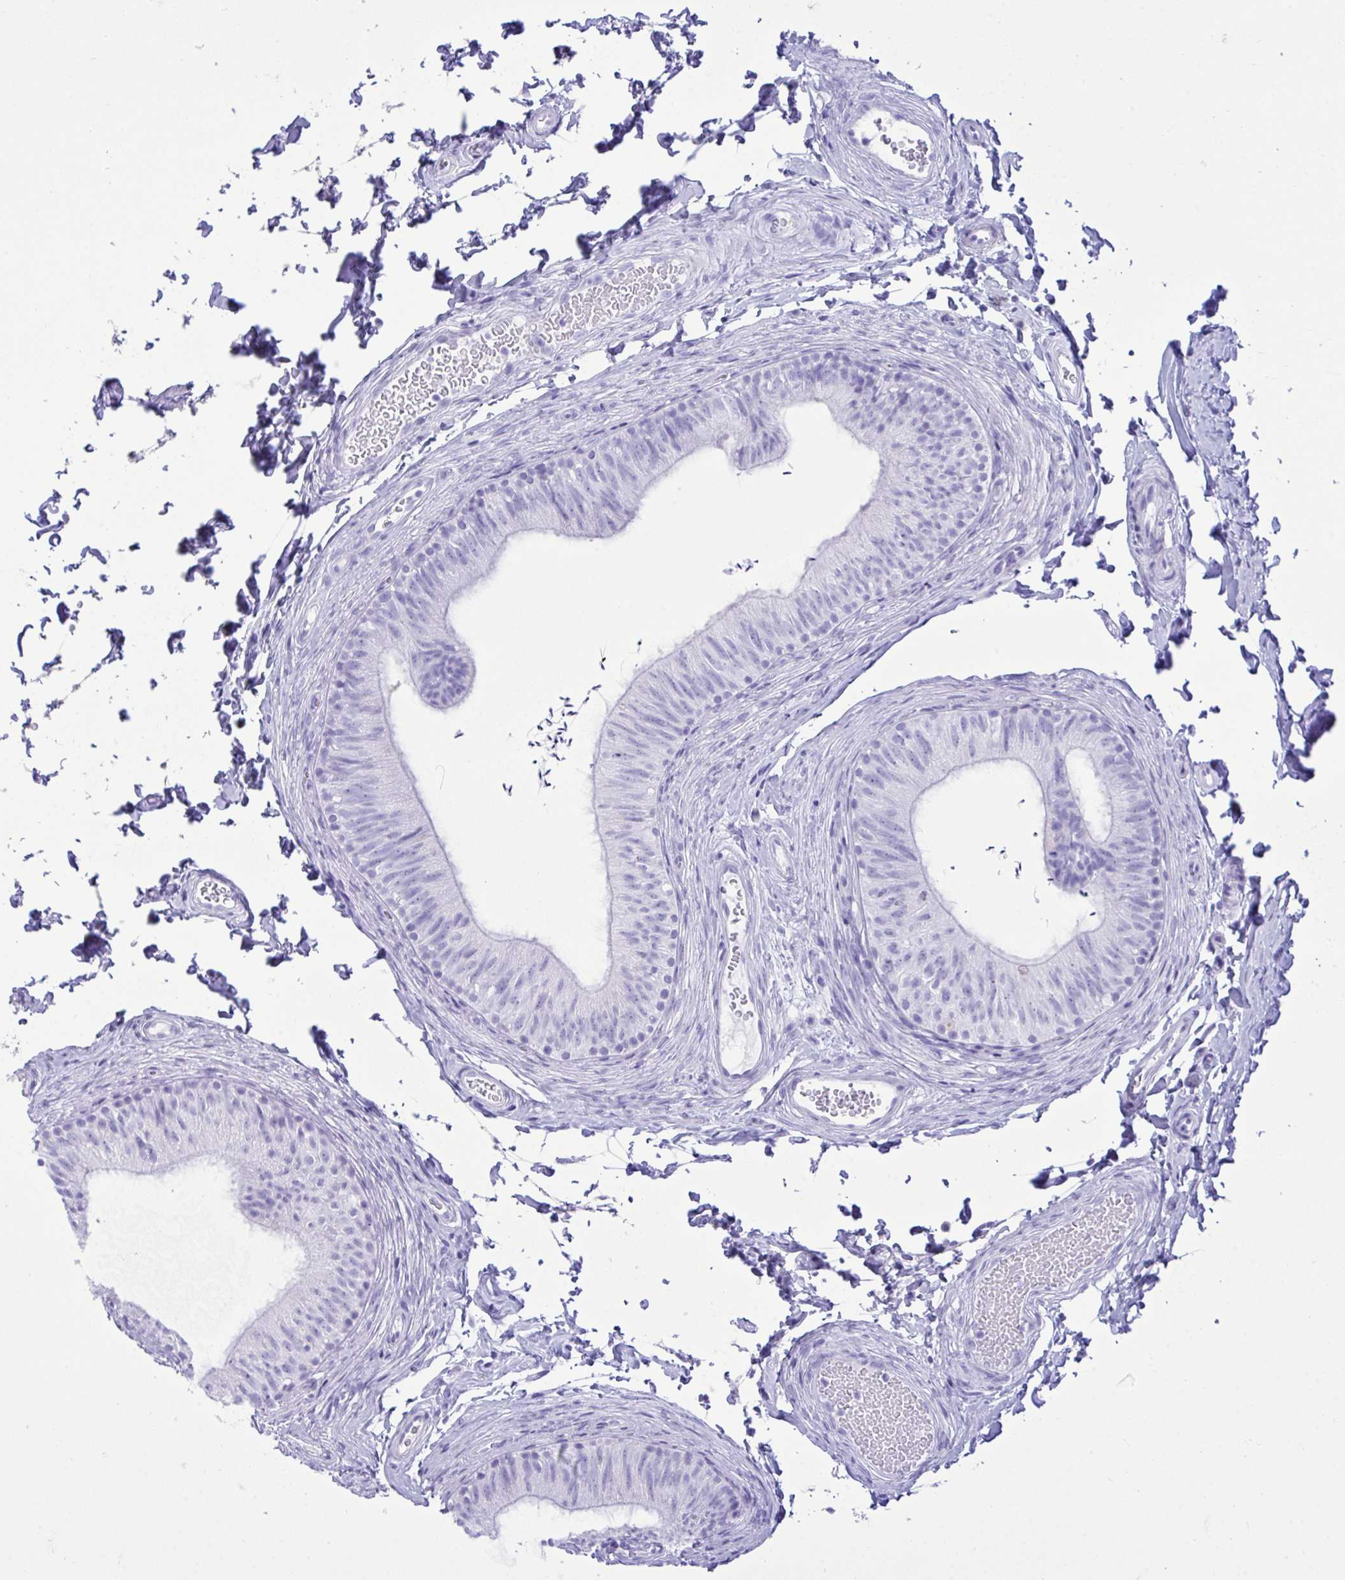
{"staining": {"intensity": "negative", "quantity": "none", "location": "none"}, "tissue": "epididymis", "cell_type": "Glandular cells", "image_type": "normal", "snomed": [{"axis": "morphology", "description": "Normal tissue, NOS"}, {"axis": "topography", "description": "Epididymis, spermatic cord, NOS"}, {"axis": "topography", "description": "Epididymis"}, {"axis": "topography", "description": "Peripheral nerve tissue"}], "caption": "High power microscopy image of an immunohistochemistry micrograph of unremarkable epididymis, revealing no significant positivity in glandular cells. The staining is performed using DAB (3,3'-diaminobenzidine) brown chromogen with nuclei counter-stained in using hematoxylin.", "gene": "BEX5", "patient": {"sex": "male", "age": 29}}